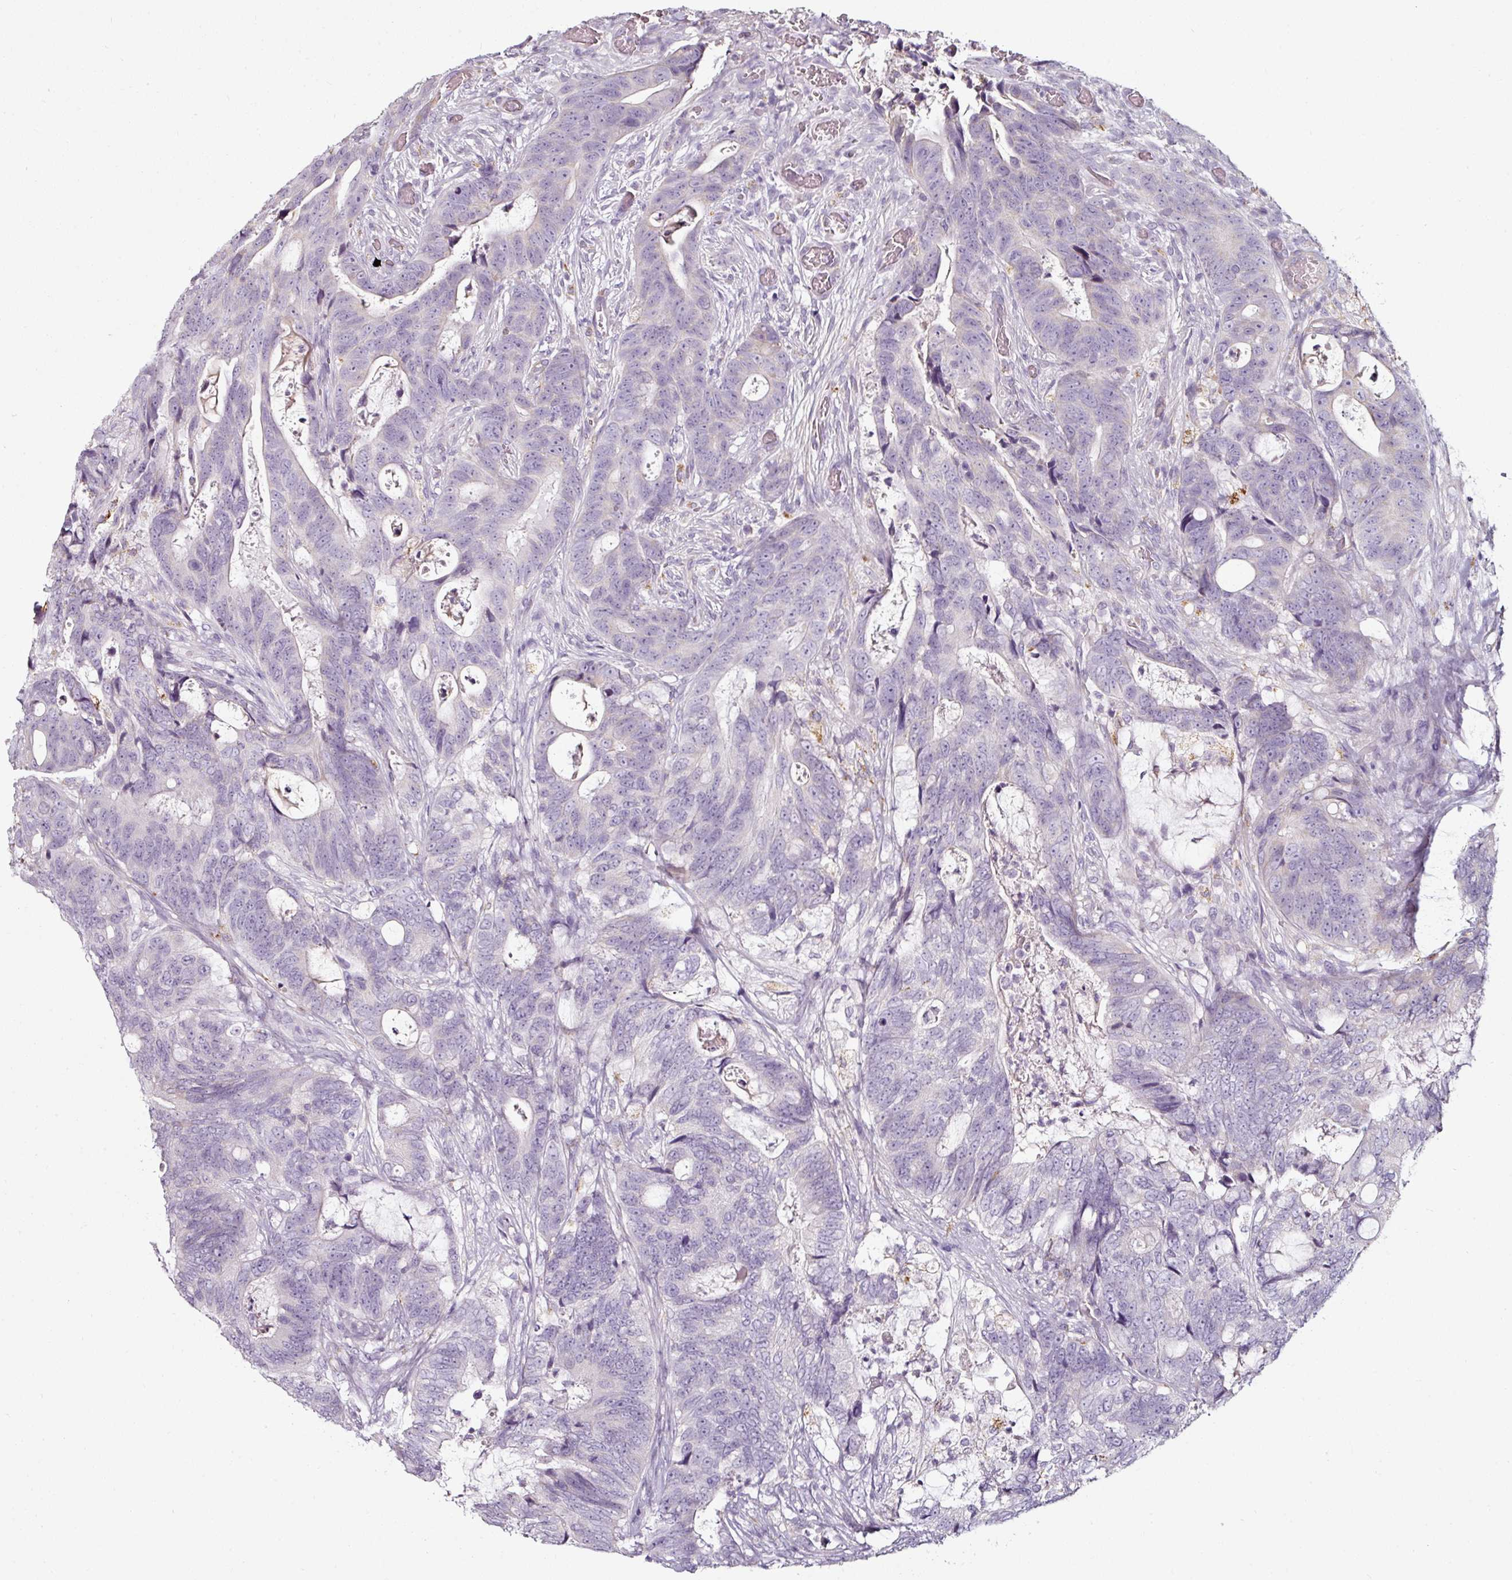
{"staining": {"intensity": "negative", "quantity": "none", "location": "none"}, "tissue": "colorectal cancer", "cell_type": "Tumor cells", "image_type": "cancer", "snomed": [{"axis": "morphology", "description": "Adenocarcinoma, NOS"}, {"axis": "topography", "description": "Colon"}], "caption": "IHC image of human adenocarcinoma (colorectal) stained for a protein (brown), which shows no expression in tumor cells.", "gene": "CAP2", "patient": {"sex": "female", "age": 82}}